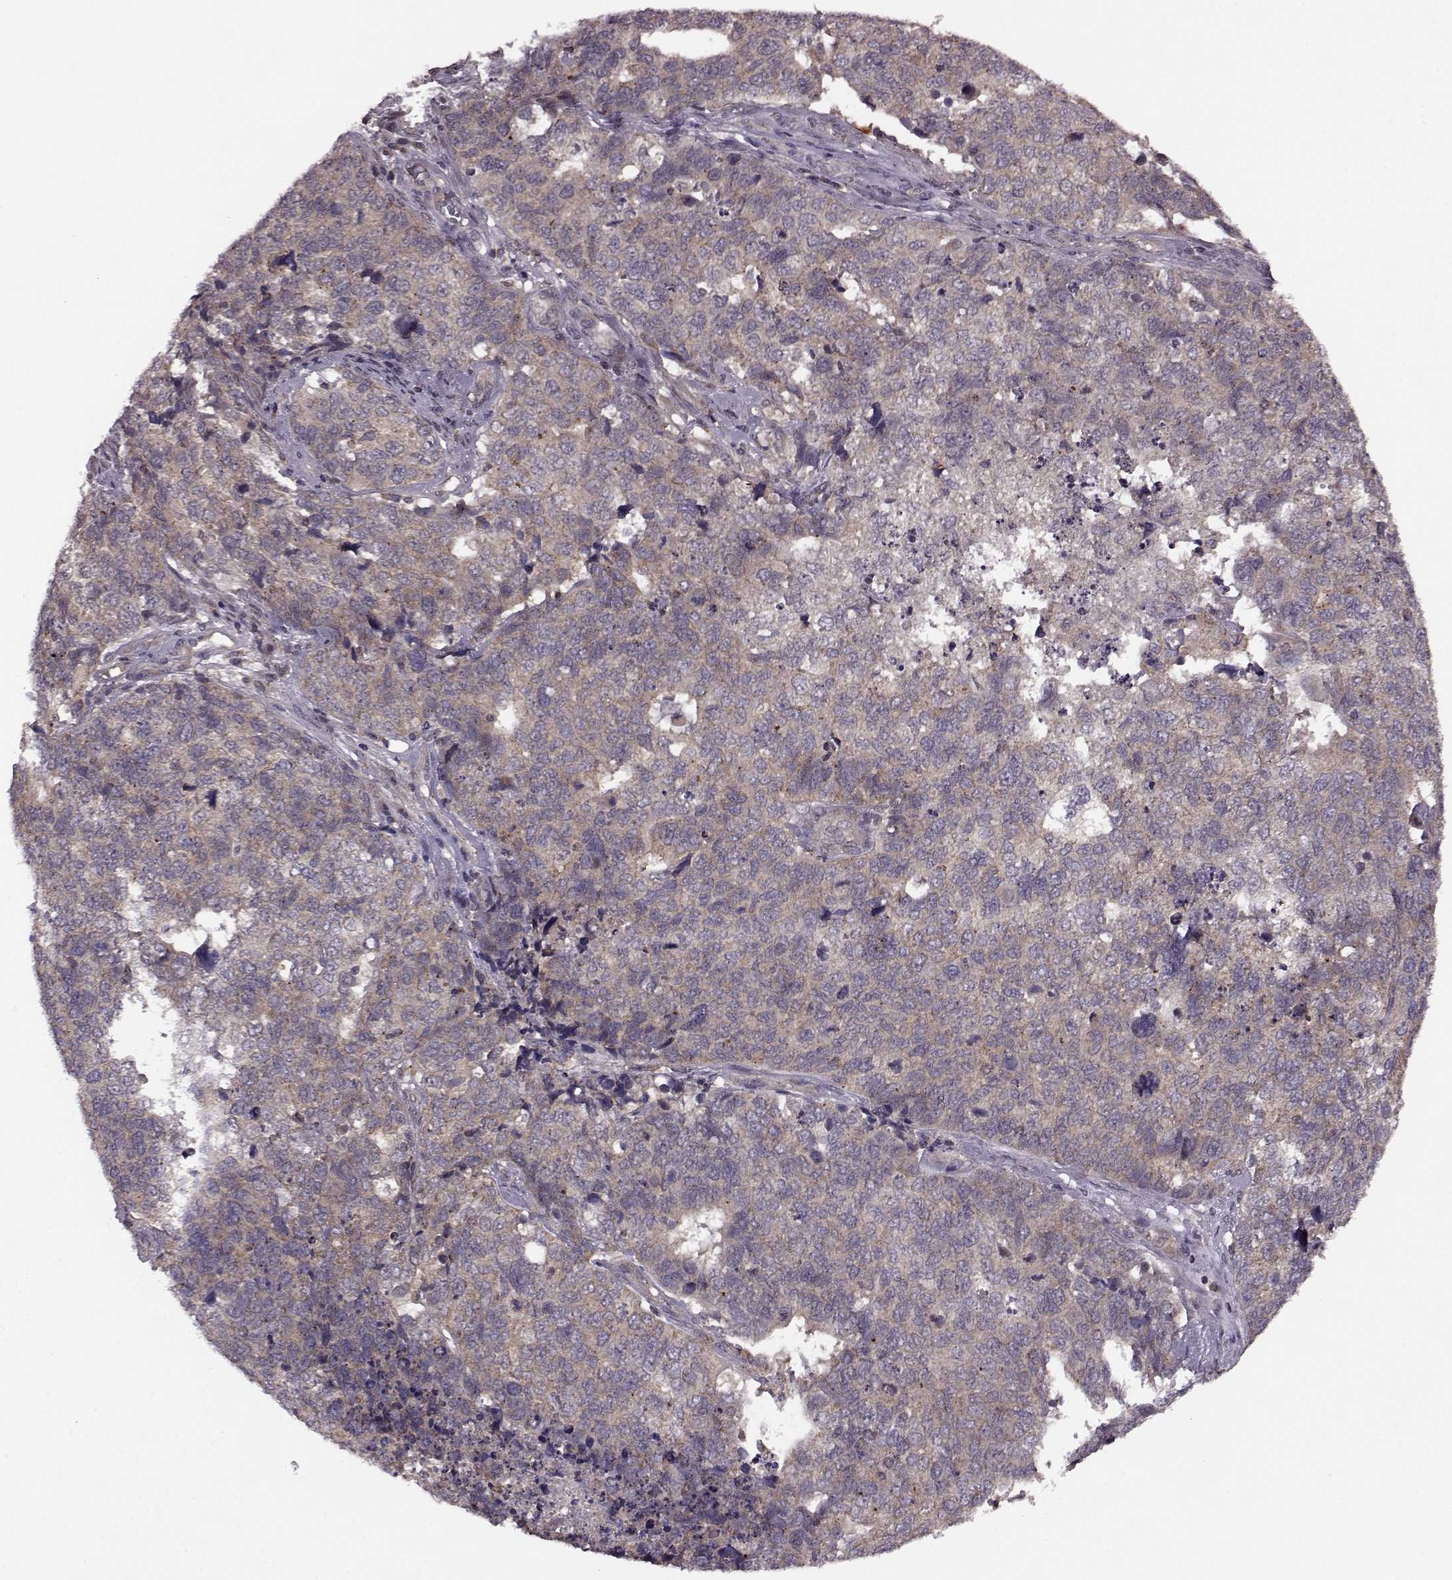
{"staining": {"intensity": "moderate", "quantity": "25%-75%", "location": "cytoplasmic/membranous"}, "tissue": "cervical cancer", "cell_type": "Tumor cells", "image_type": "cancer", "snomed": [{"axis": "morphology", "description": "Squamous cell carcinoma, NOS"}, {"axis": "topography", "description": "Cervix"}], "caption": "Human cervical squamous cell carcinoma stained for a protein (brown) reveals moderate cytoplasmic/membranous positive positivity in approximately 25%-75% of tumor cells.", "gene": "FNIP2", "patient": {"sex": "female", "age": 63}}